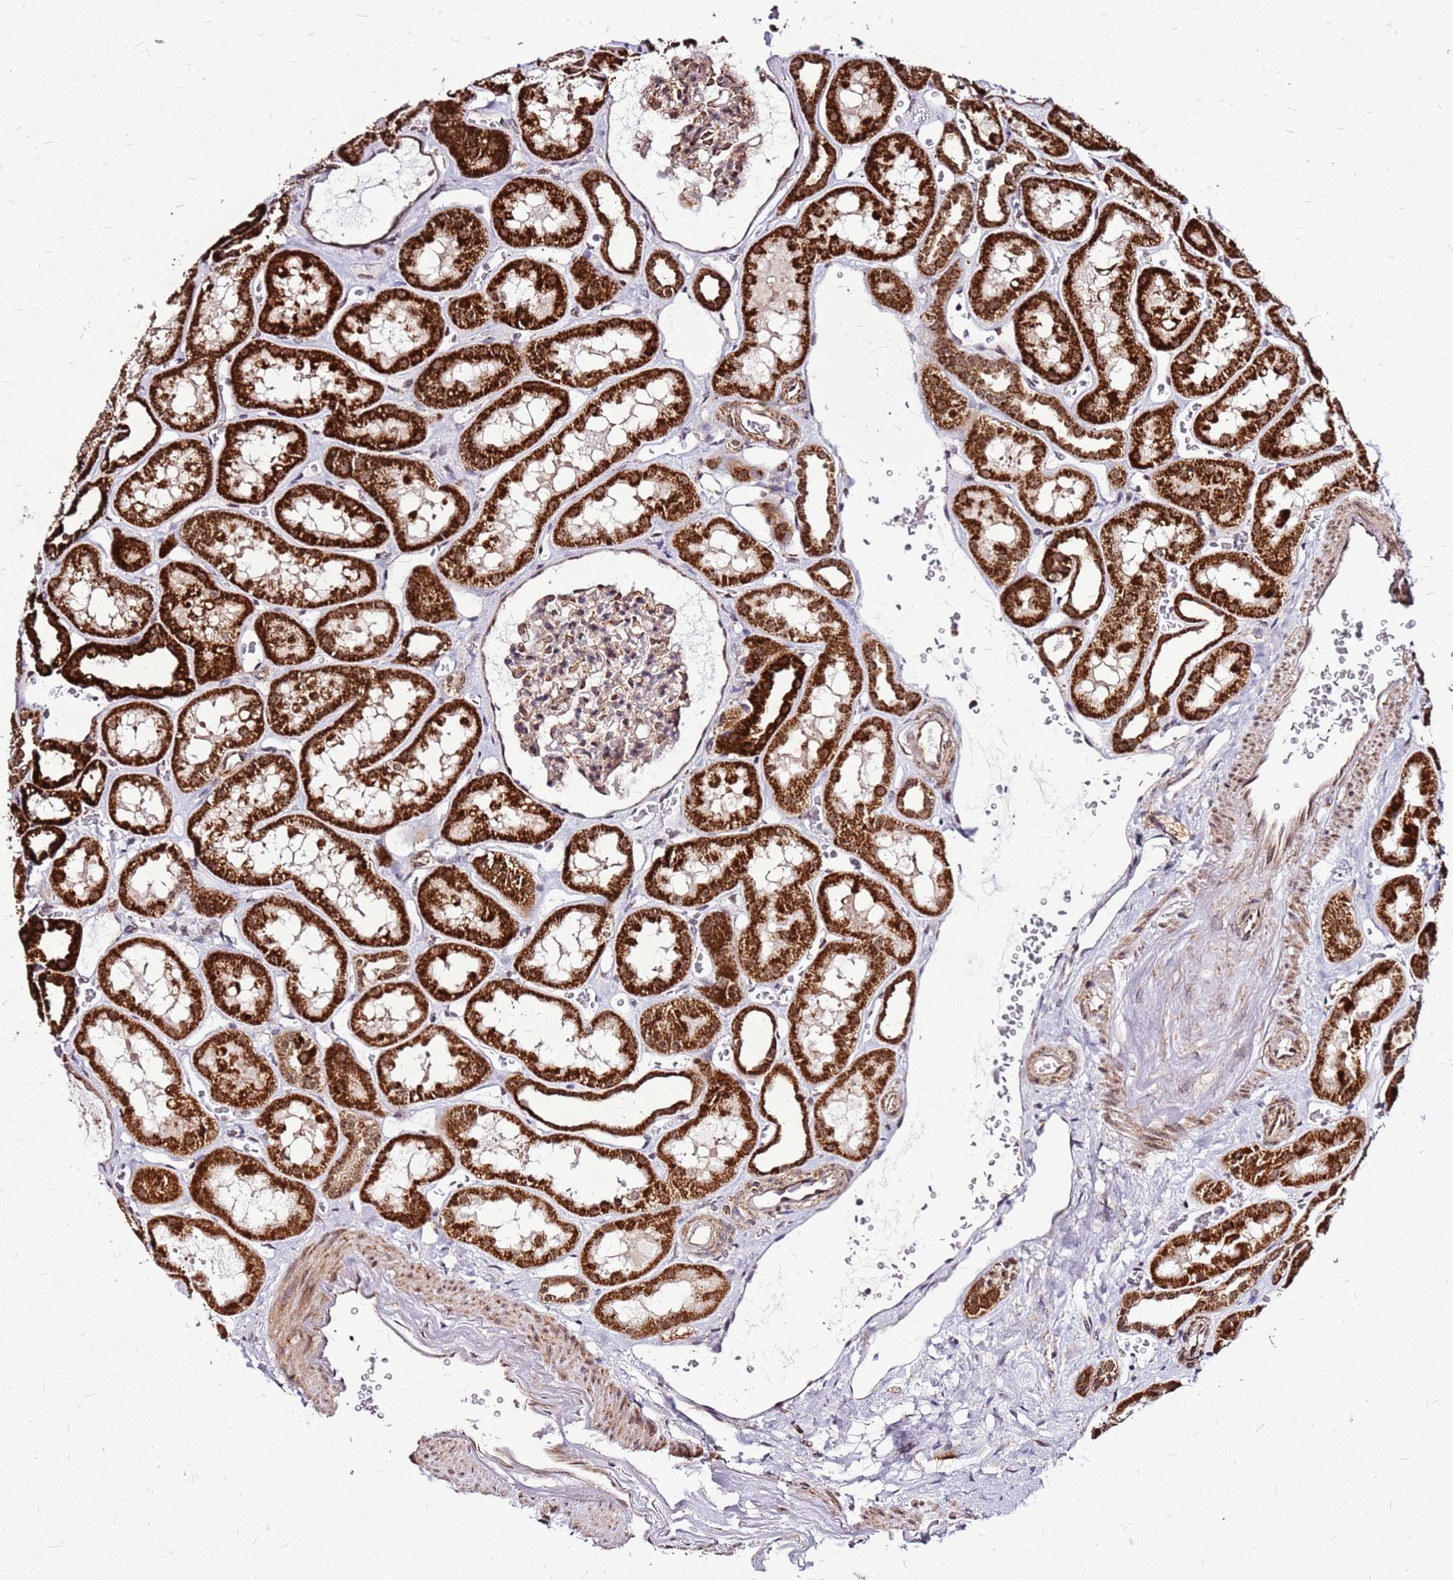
{"staining": {"intensity": "moderate", "quantity": "25%-75%", "location": "cytoplasmic/membranous"}, "tissue": "kidney", "cell_type": "Cells in glomeruli", "image_type": "normal", "snomed": [{"axis": "morphology", "description": "Normal tissue, NOS"}, {"axis": "topography", "description": "Kidney"}], "caption": "Protein expression analysis of normal human kidney reveals moderate cytoplasmic/membranous positivity in approximately 25%-75% of cells in glomeruli.", "gene": "OR51T1", "patient": {"sex": "female", "age": 41}}